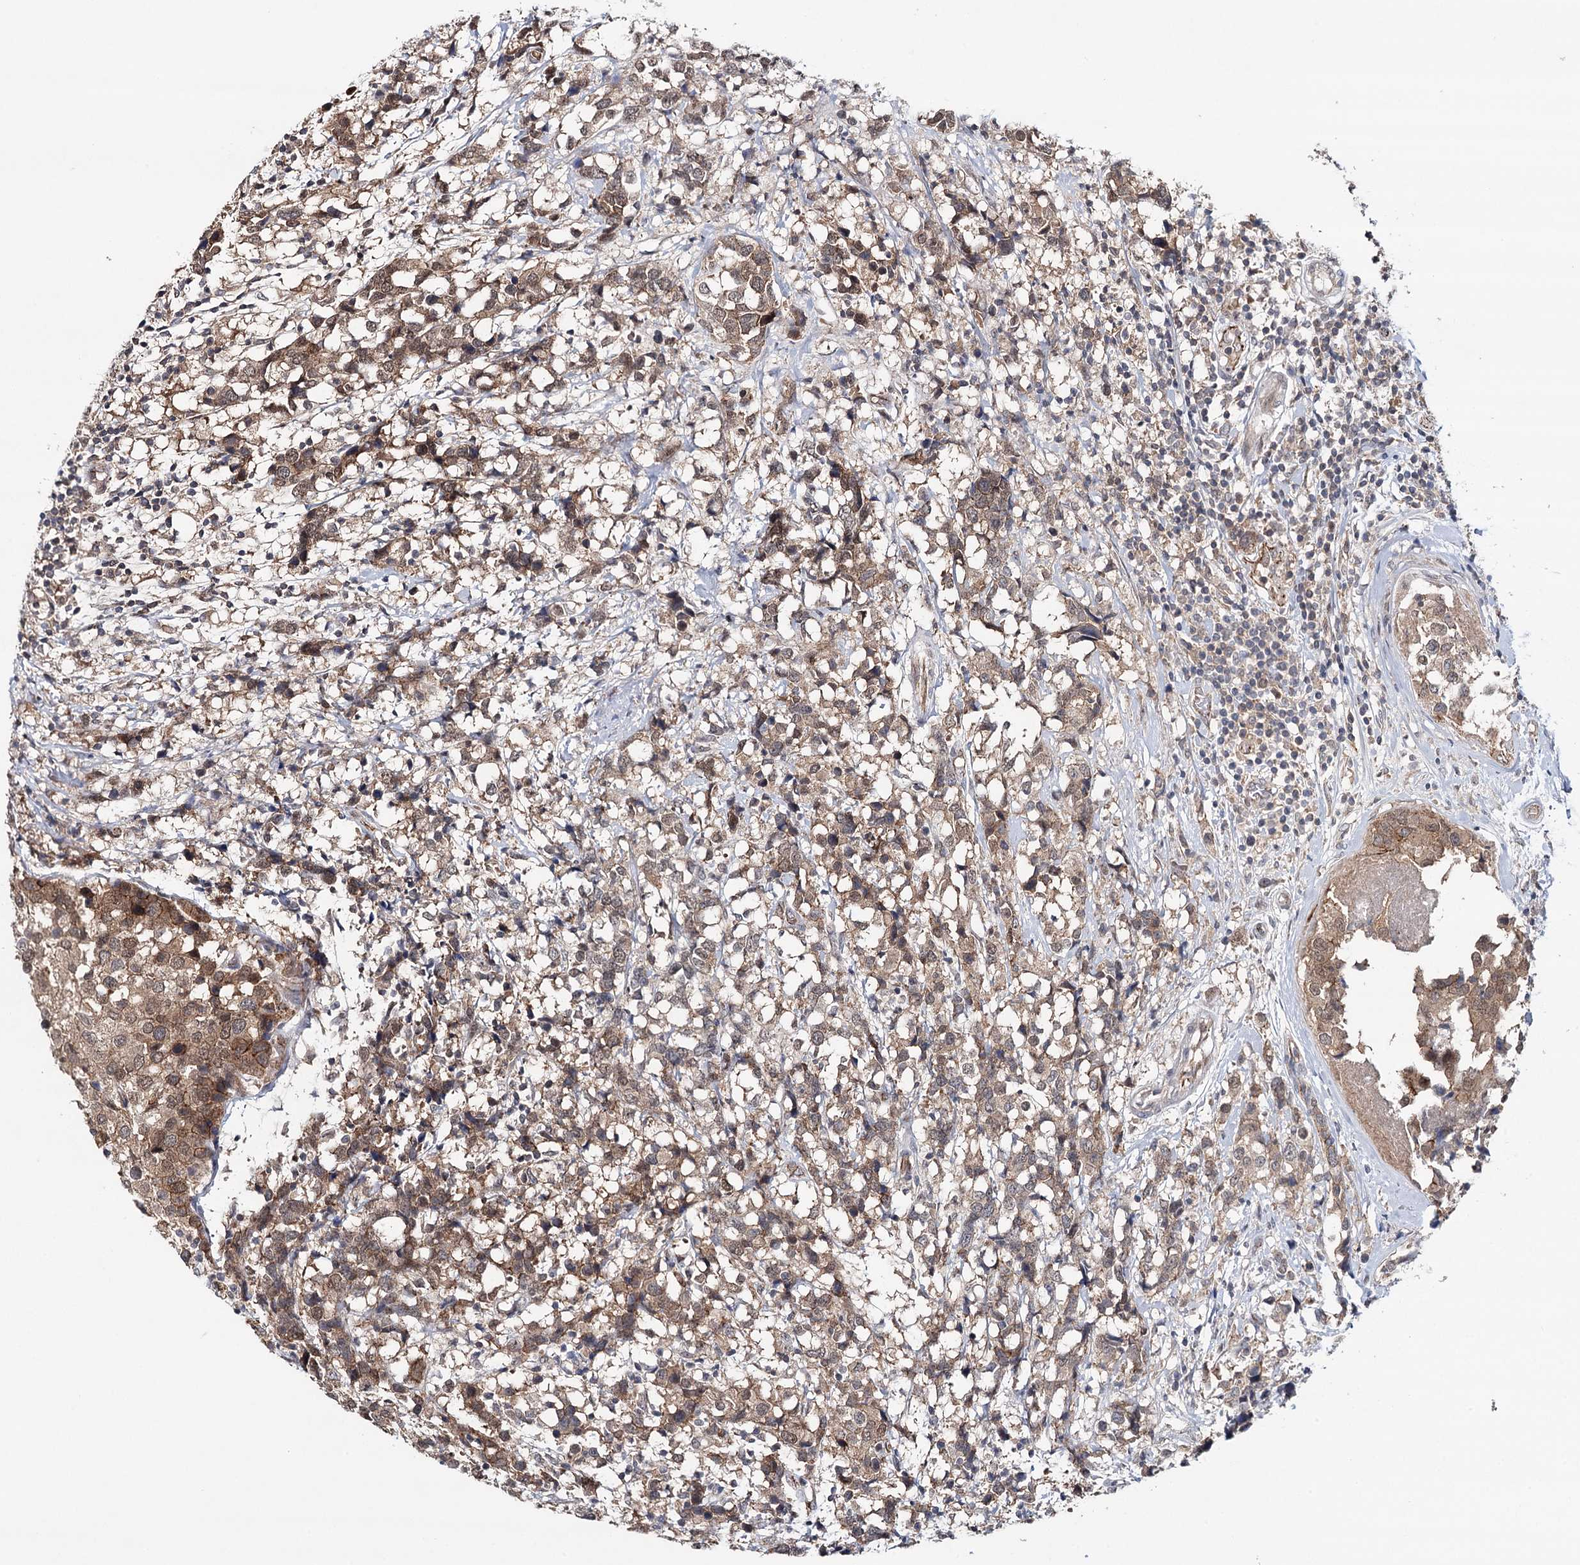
{"staining": {"intensity": "moderate", "quantity": ">75%", "location": "cytoplasmic/membranous,nuclear"}, "tissue": "breast cancer", "cell_type": "Tumor cells", "image_type": "cancer", "snomed": [{"axis": "morphology", "description": "Lobular carcinoma"}, {"axis": "topography", "description": "Breast"}], "caption": "Brown immunohistochemical staining in breast lobular carcinoma demonstrates moderate cytoplasmic/membranous and nuclear staining in approximately >75% of tumor cells.", "gene": "PKP4", "patient": {"sex": "female", "age": 59}}